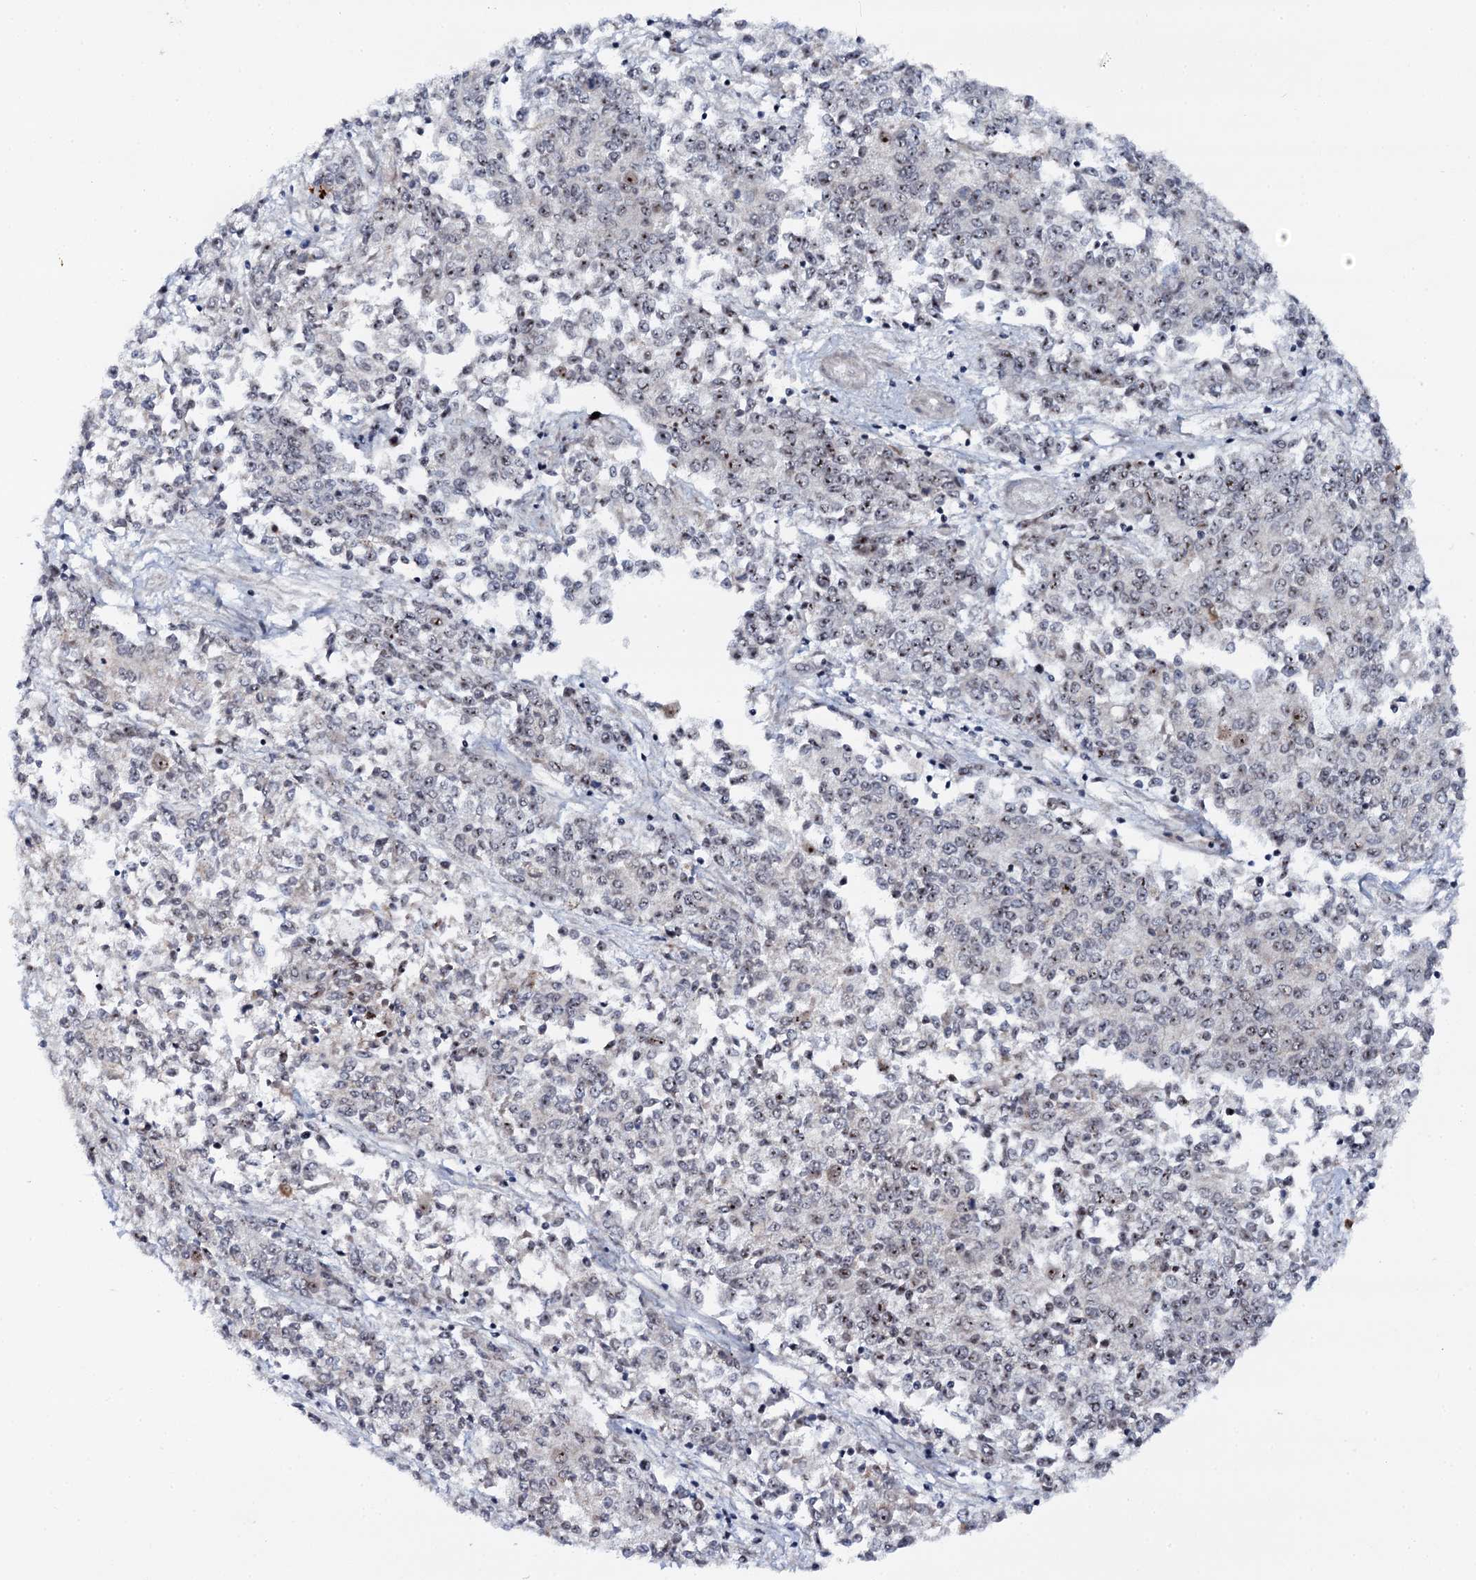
{"staining": {"intensity": "moderate", "quantity": "25%-75%", "location": "nuclear"}, "tissue": "endometrial cancer", "cell_type": "Tumor cells", "image_type": "cancer", "snomed": [{"axis": "morphology", "description": "Adenocarcinoma, NOS"}, {"axis": "topography", "description": "Endometrium"}], "caption": "High-power microscopy captured an immunohistochemistry image of endometrial cancer (adenocarcinoma), revealing moderate nuclear staining in about 25%-75% of tumor cells.", "gene": "BUD13", "patient": {"sex": "female", "age": 50}}